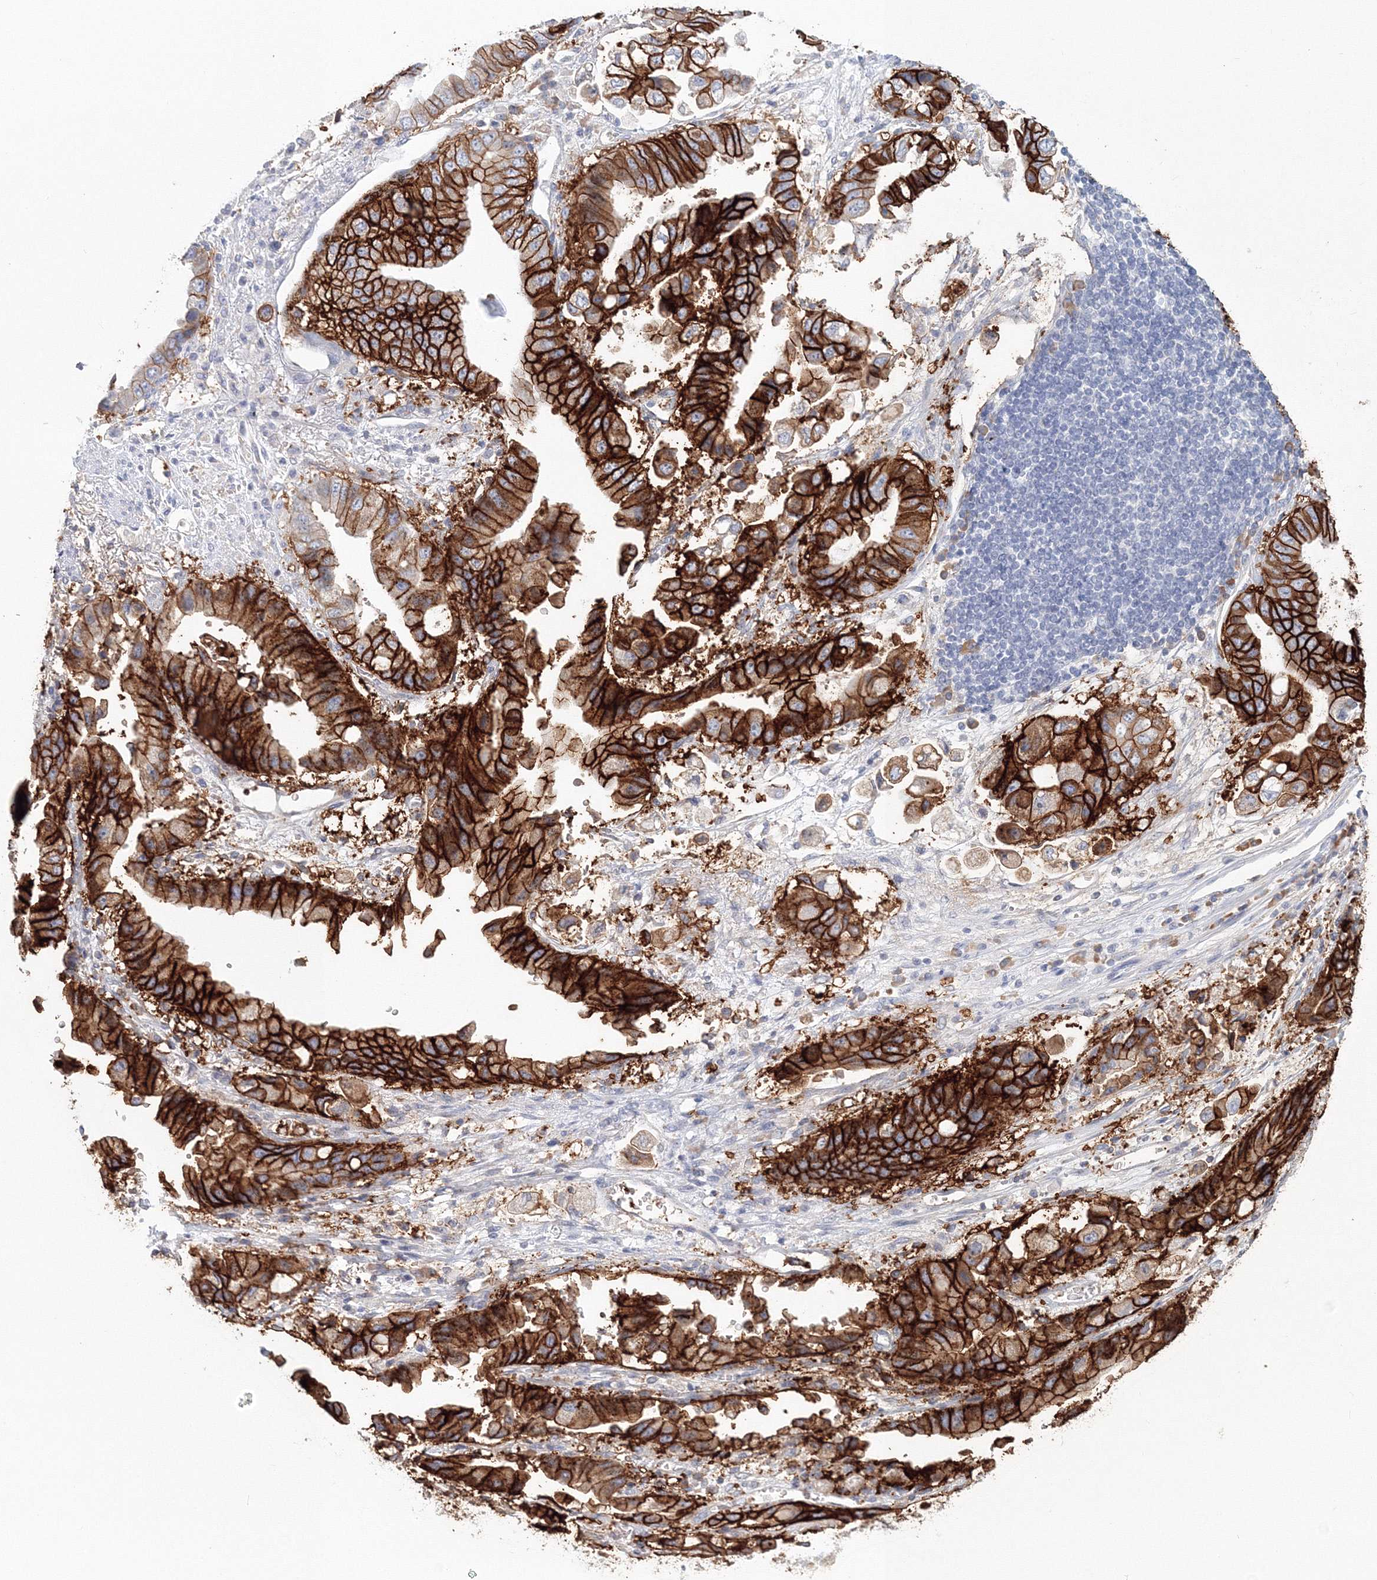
{"staining": {"intensity": "strong", "quantity": ">75%", "location": "cytoplasmic/membranous"}, "tissue": "stomach cancer", "cell_type": "Tumor cells", "image_type": "cancer", "snomed": [{"axis": "morphology", "description": "Adenocarcinoma, NOS"}, {"axis": "topography", "description": "Stomach"}], "caption": "IHC of adenocarcinoma (stomach) exhibits high levels of strong cytoplasmic/membranous positivity in approximately >75% of tumor cells. (DAB (3,3'-diaminobenzidine) = brown stain, brightfield microscopy at high magnification).", "gene": "VSIG1", "patient": {"sex": "male", "age": 62}}